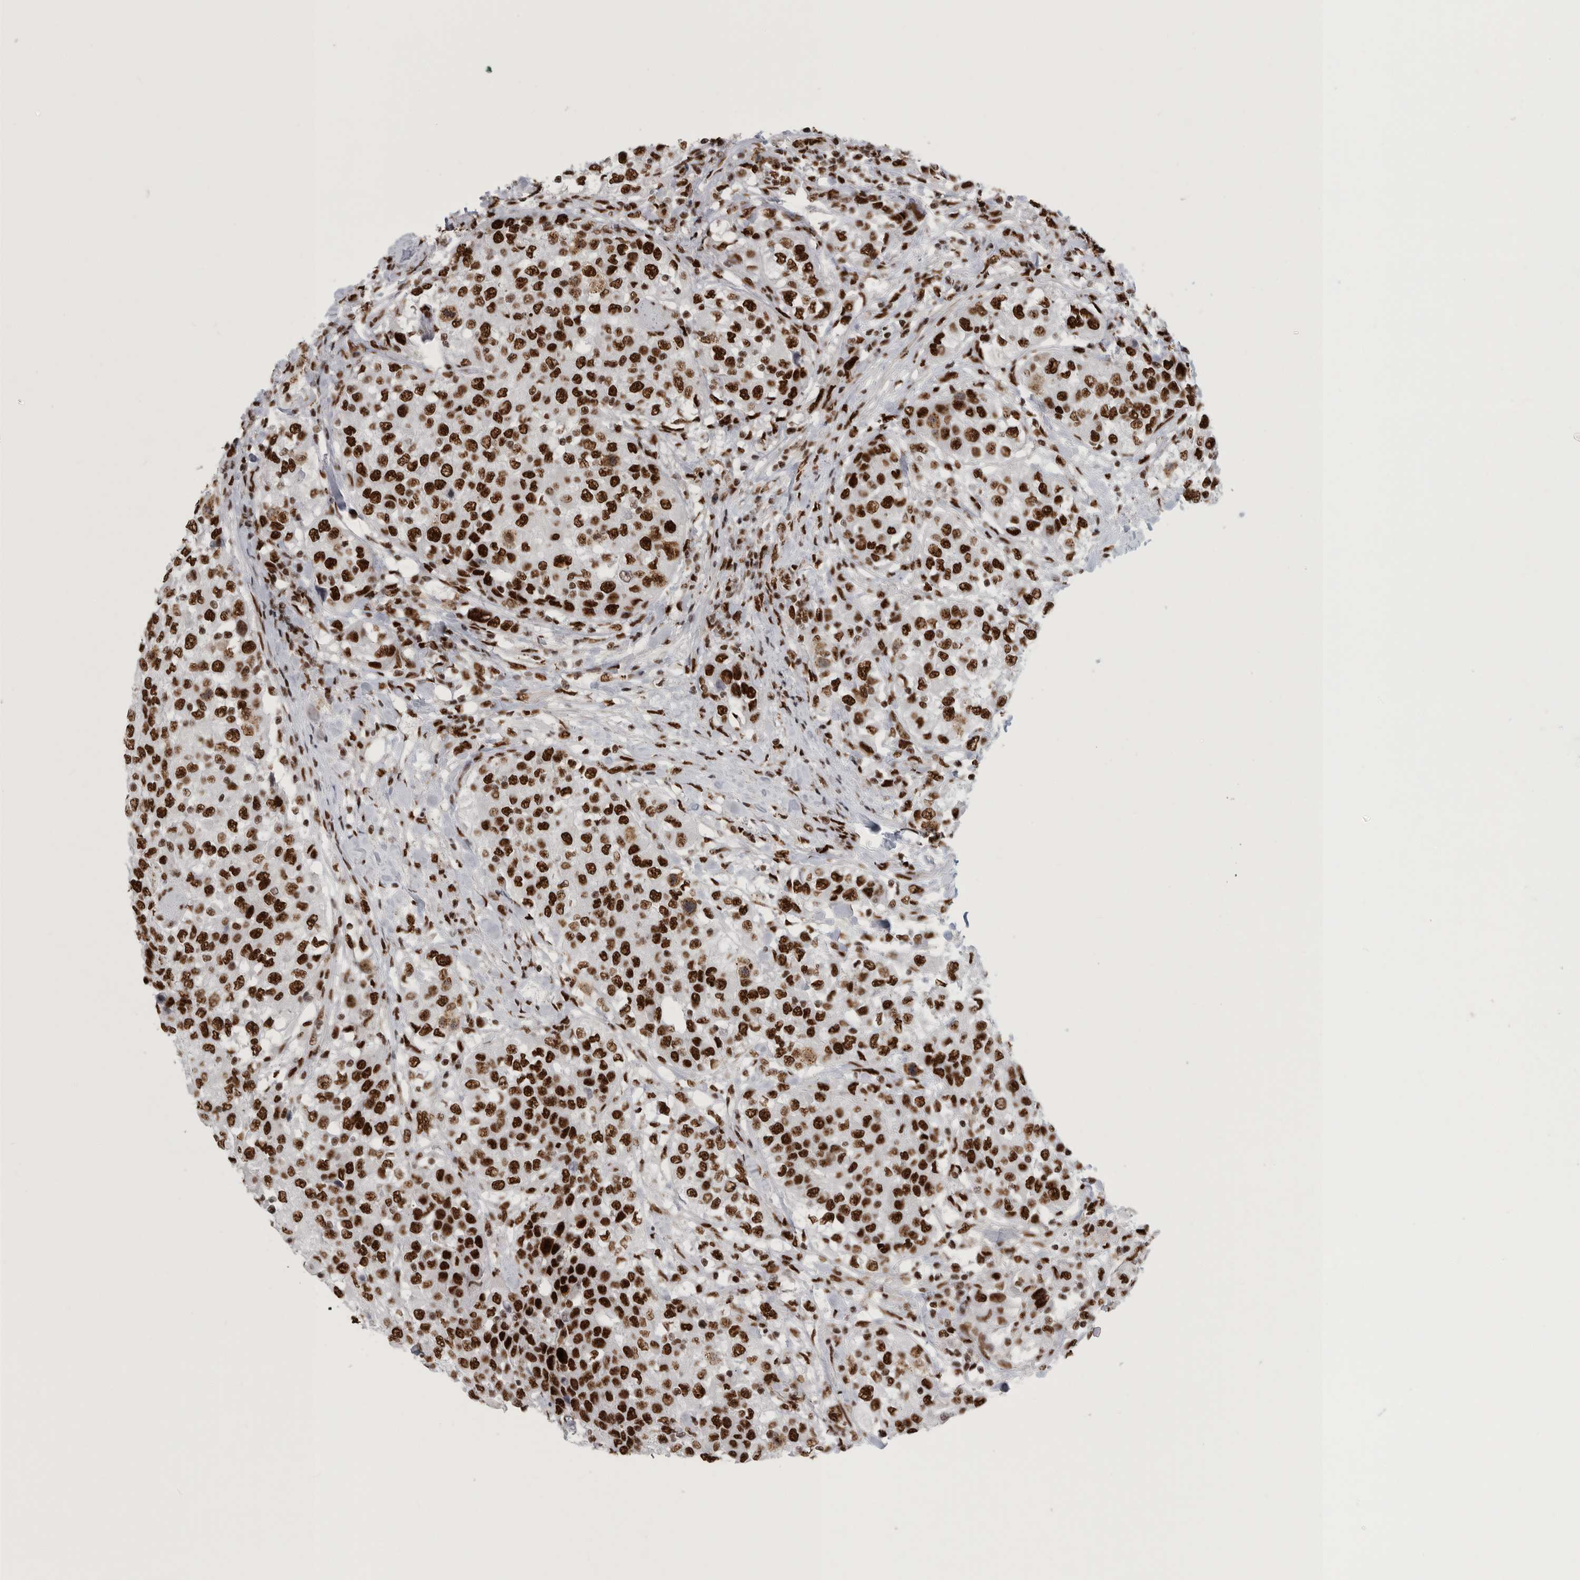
{"staining": {"intensity": "strong", "quantity": ">75%", "location": "nuclear"}, "tissue": "urothelial cancer", "cell_type": "Tumor cells", "image_type": "cancer", "snomed": [{"axis": "morphology", "description": "Urothelial carcinoma, High grade"}, {"axis": "topography", "description": "Urinary bladder"}], "caption": "Immunohistochemical staining of human urothelial cancer displays strong nuclear protein staining in approximately >75% of tumor cells.", "gene": "BCLAF1", "patient": {"sex": "female", "age": 80}}